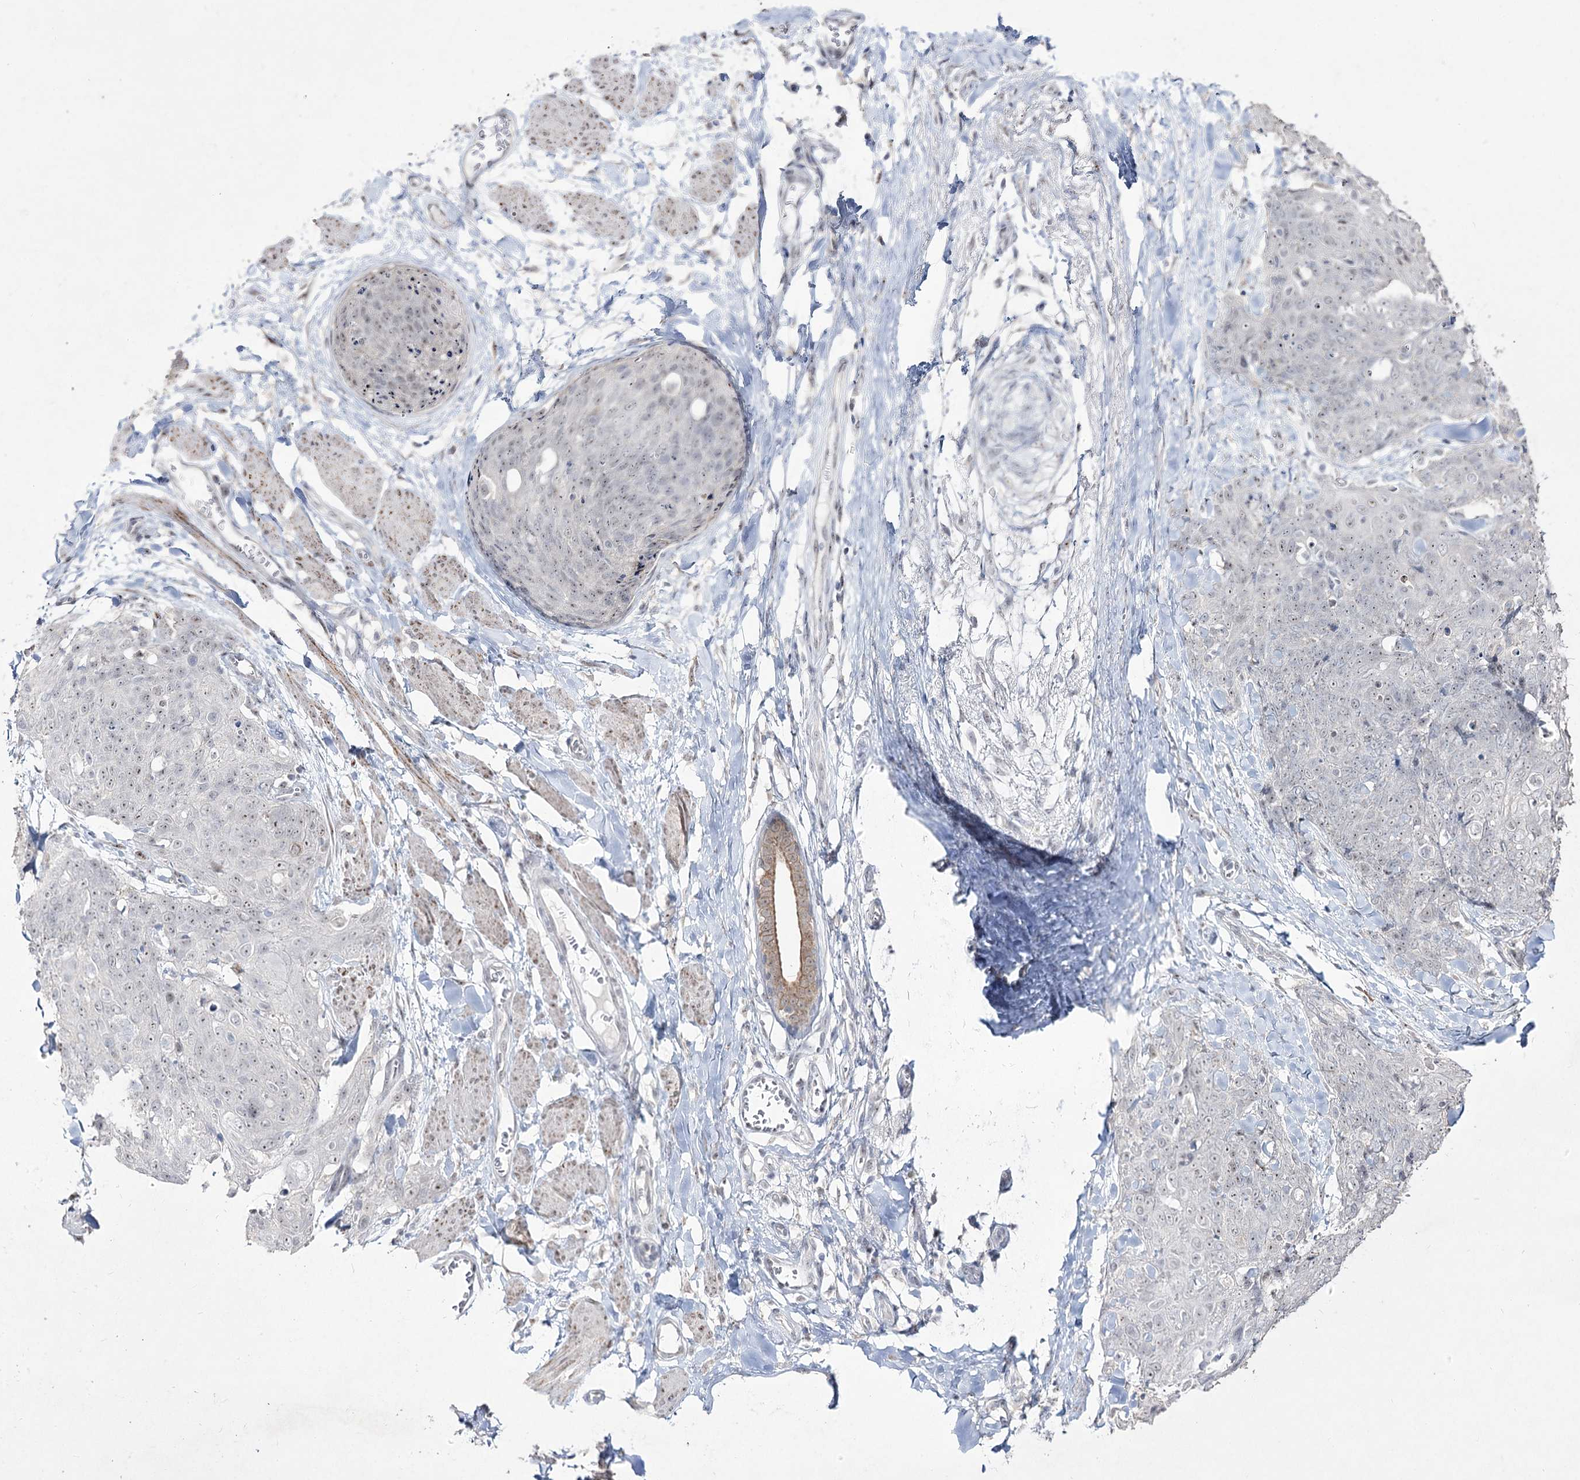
{"staining": {"intensity": "negative", "quantity": "none", "location": "none"}, "tissue": "skin cancer", "cell_type": "Tumor cells", "image_type": "cancer", "snomed": [{"axis": "morphology", "description": "Squamous cell carcinoma, NOS"}, {"axis": "topography", "description": "Skin"}, {"axis": "topography", "description": "Vulva"}], "caption": "An immunohistochemistry micrograph of skin cancer (squamous cell carcinoma) is shown. There is no staining in tumor cells of skin cancer (squamous cell carcinoma). The staining was performed using DAB (3,3'-diaminobenzidine) to visualize the protein expression in brown, while the nuclei were stained in blue with hematoxylin (Magnification: 20x).", "gene": "DDX50", "patient": {"sex": "female", "age": 85}}